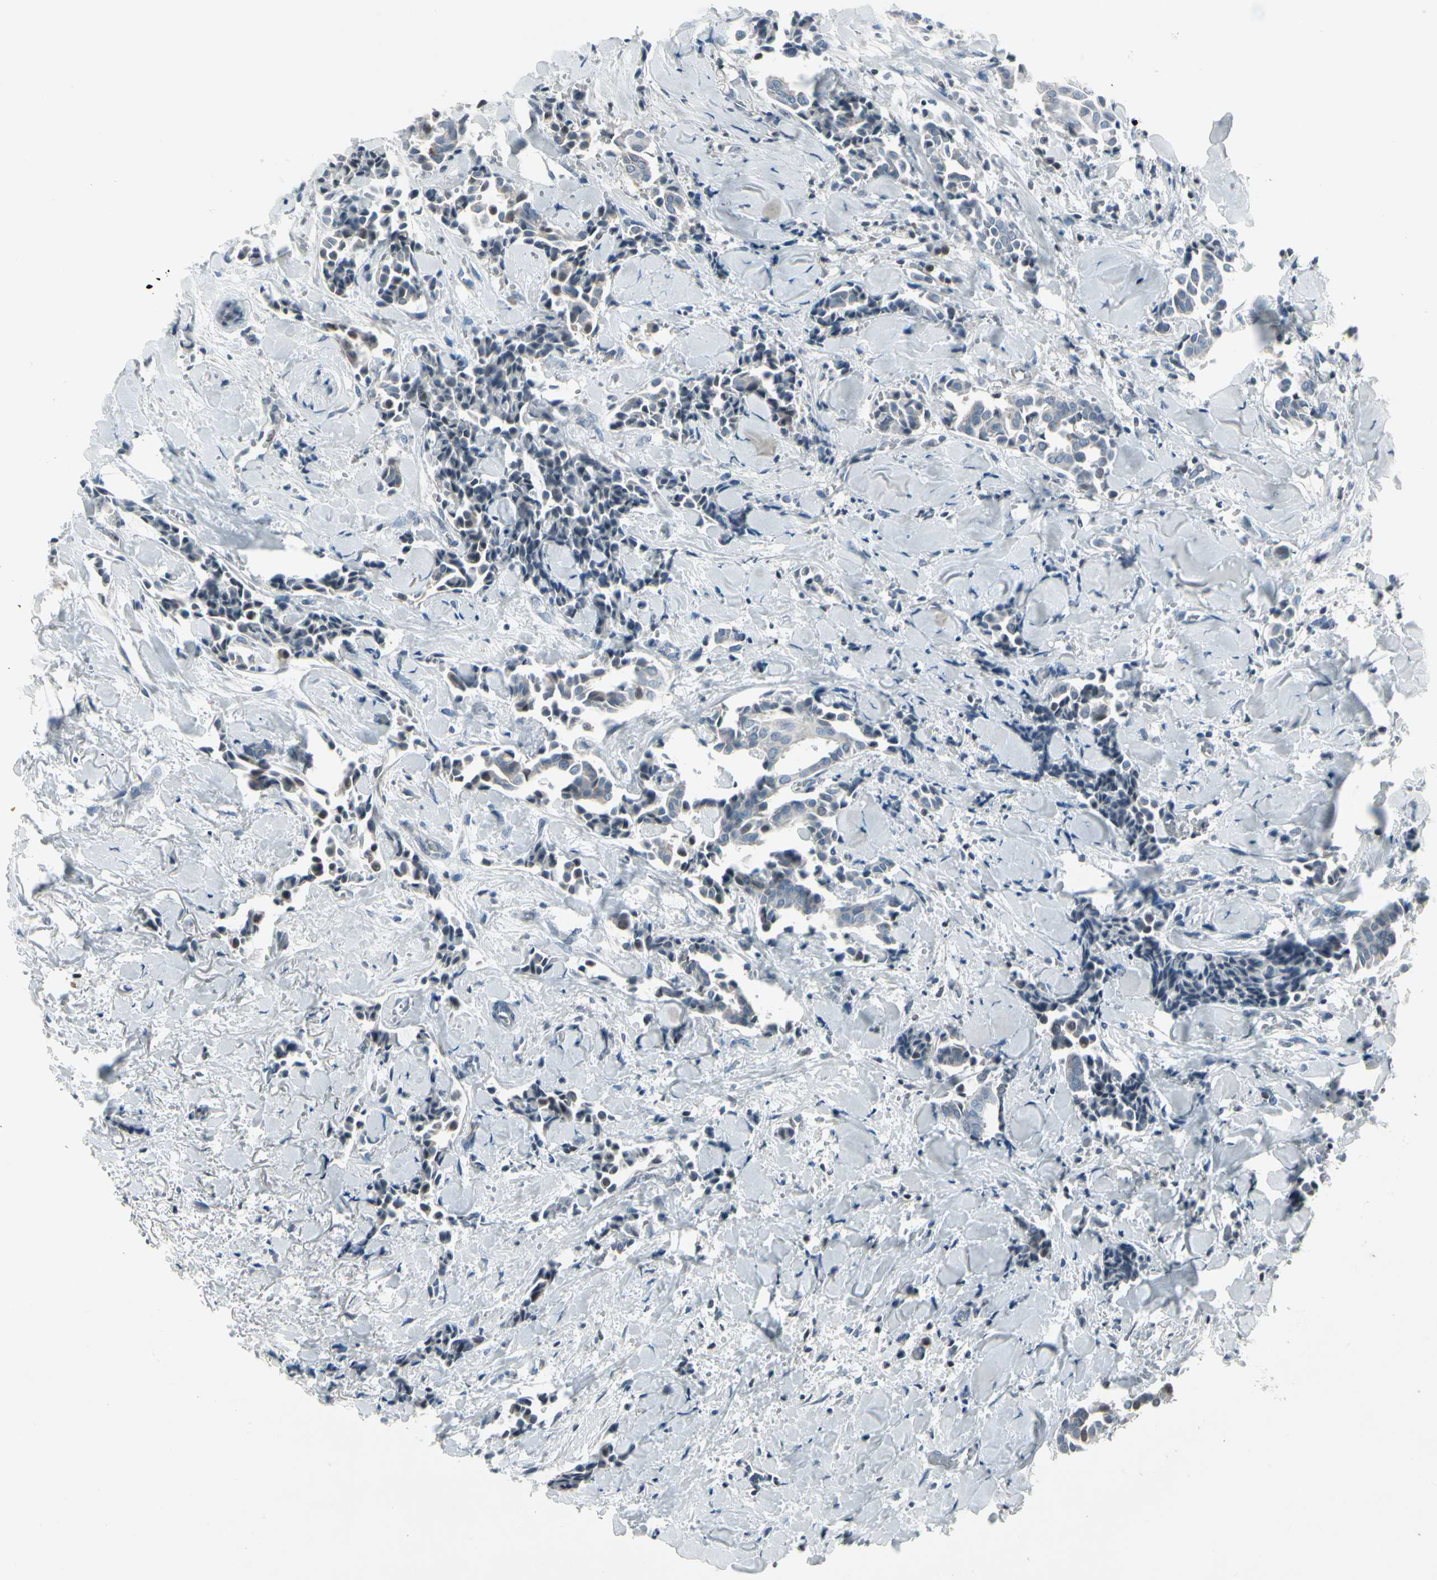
{"staining": {"intensity": "weak", "quantity": "<25%", "location": "cytoplasmic/membranous"}, "tissue": "head and neck cancer", "cell_type": "Tumor cells", "image_type": "cancer", "snomed": [{"axis": "morphology", "description": "Adenocarcinoma, NOS"}, {"axis": "topography", "description": "Salivary gland"}, {"axis": "topography", "description": "Head-Neck"}], "caption": "High magnification brightfield microscopy of head and neck adenocarcinoma stained with DAB (brown) and counterstained with hematoxylin (blue): tumor cells show no significant expression. (Stains: DAB IHC with hematoxylin counter stain, Microscopy: brightfield microscopy at high magnification).", "gene": "ARG2", "patient": {"sex": "female", "age": 59}}